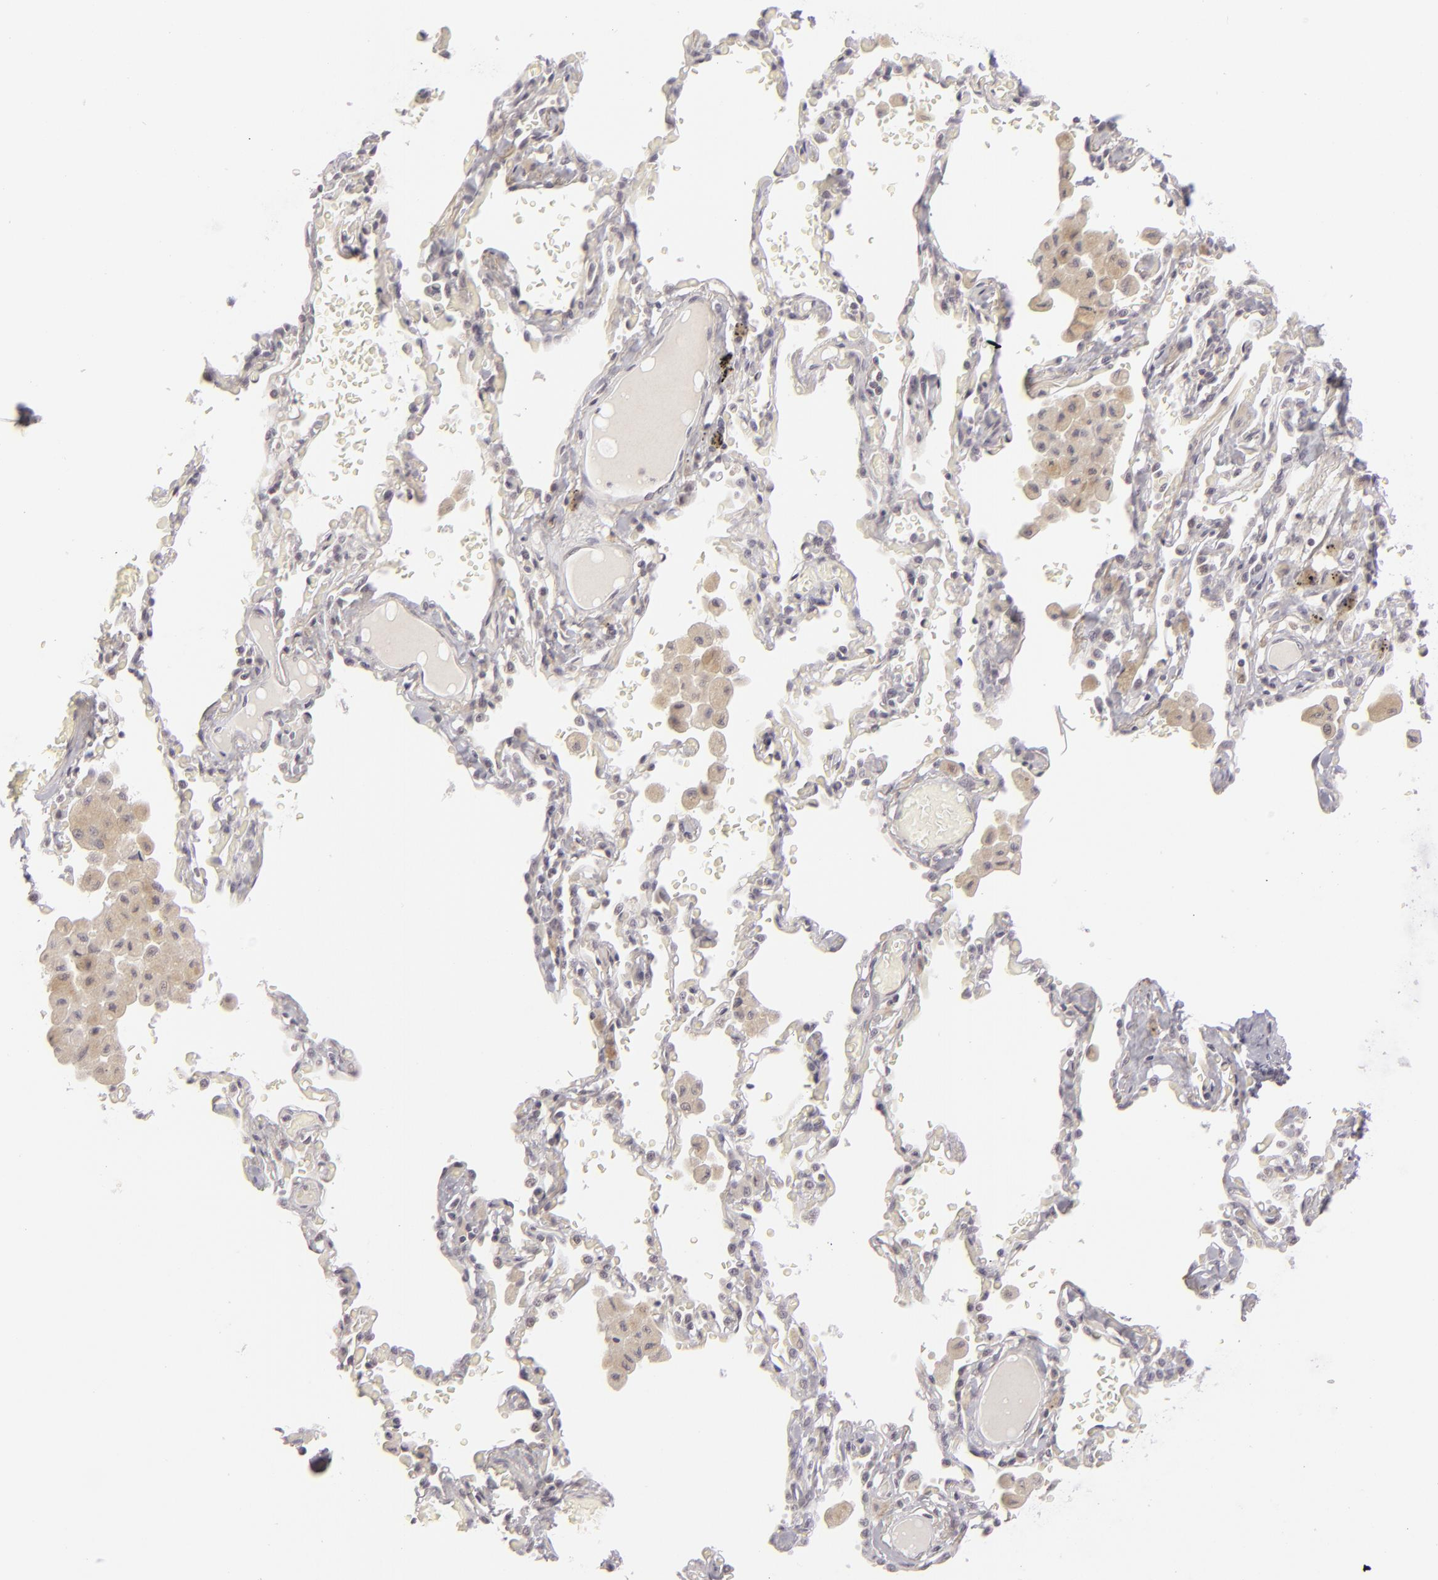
{"staining": {"intensity": "negative", "quantity": "none", "location": "none"}, "tissue": "bronchus", "cell_type": "Respiratory epithelial cells", "image_type": "normal", "snomed": [{"axis": "morphology", "description": "Normal tissue, NOS"}, {"axis": "morphology", "description": "Squamous cell carcinoma, NOS"}, {"axis": "topography", "description": "Bronchus"}, {"axis": "topography", "description": "Lung"}], "caption": "Protein analysis of benign bronchus shows no significant positivity in respiratory epithelial cells.", "gene": "DLG3", "patient": {"sex": "female", "age": 47}}